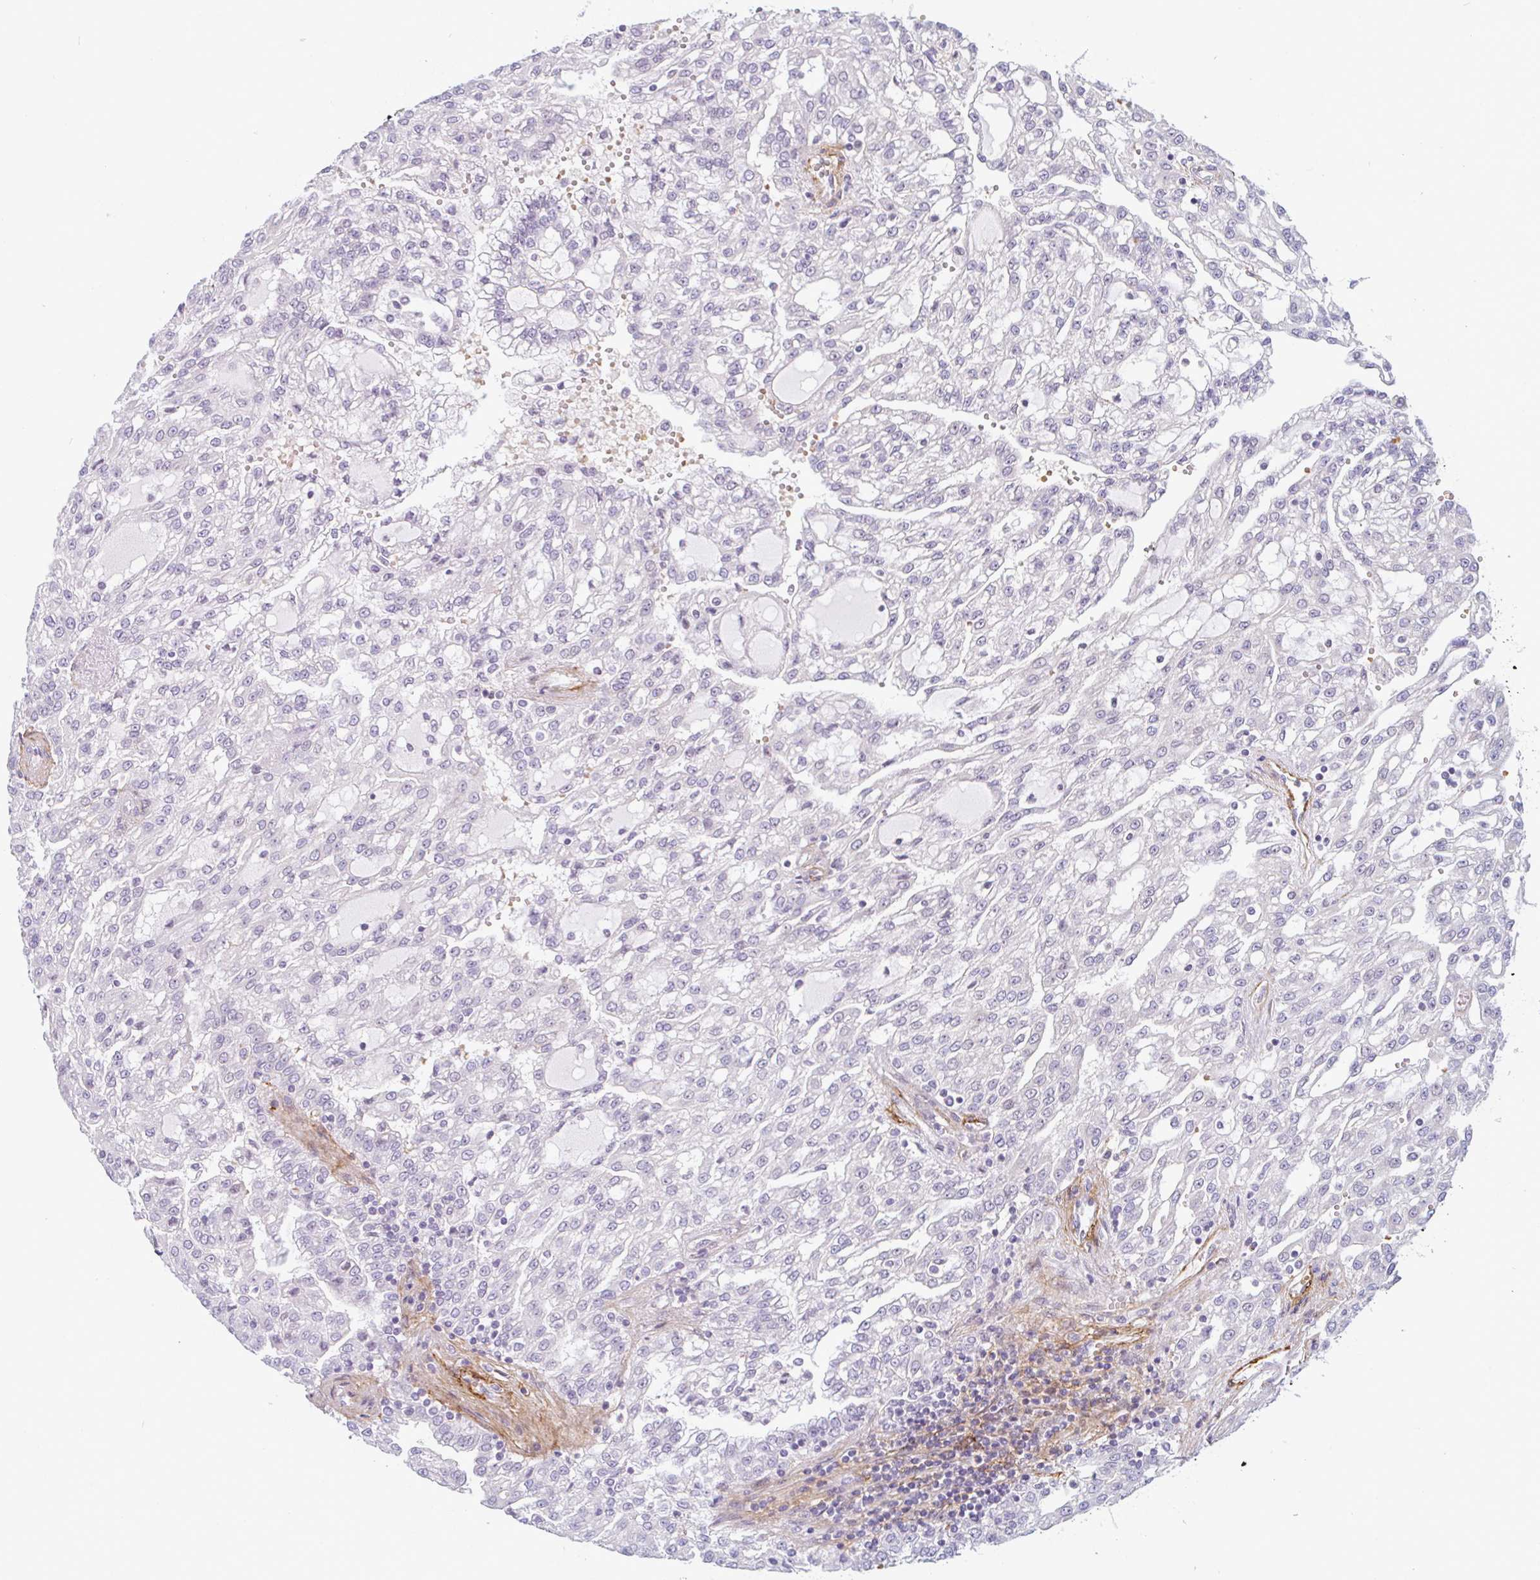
{"staining": {"intensity": "negative", "quantity": "none", "location": "none"}, "tissue": "renal cancer", "cell_type": "Tumor cells", "image_type": "cancer", "snomed": [{"axis": "morphology", "description": "Adenocarcinoma, NOS"}, {"axis": "topography", "description": "Kidney"}], "caption": "Immunohistochemistry histopathology image of neoplastic tissue: human adenocarcinoma (renal) stained with DAB exhibits no significant protein staining in tumor cells. (Brightfield microscopy of DAB immunohistochemistry at high magnification).", "gene": "TMEM119", "patient": {"sex": "male", "age": 63}}